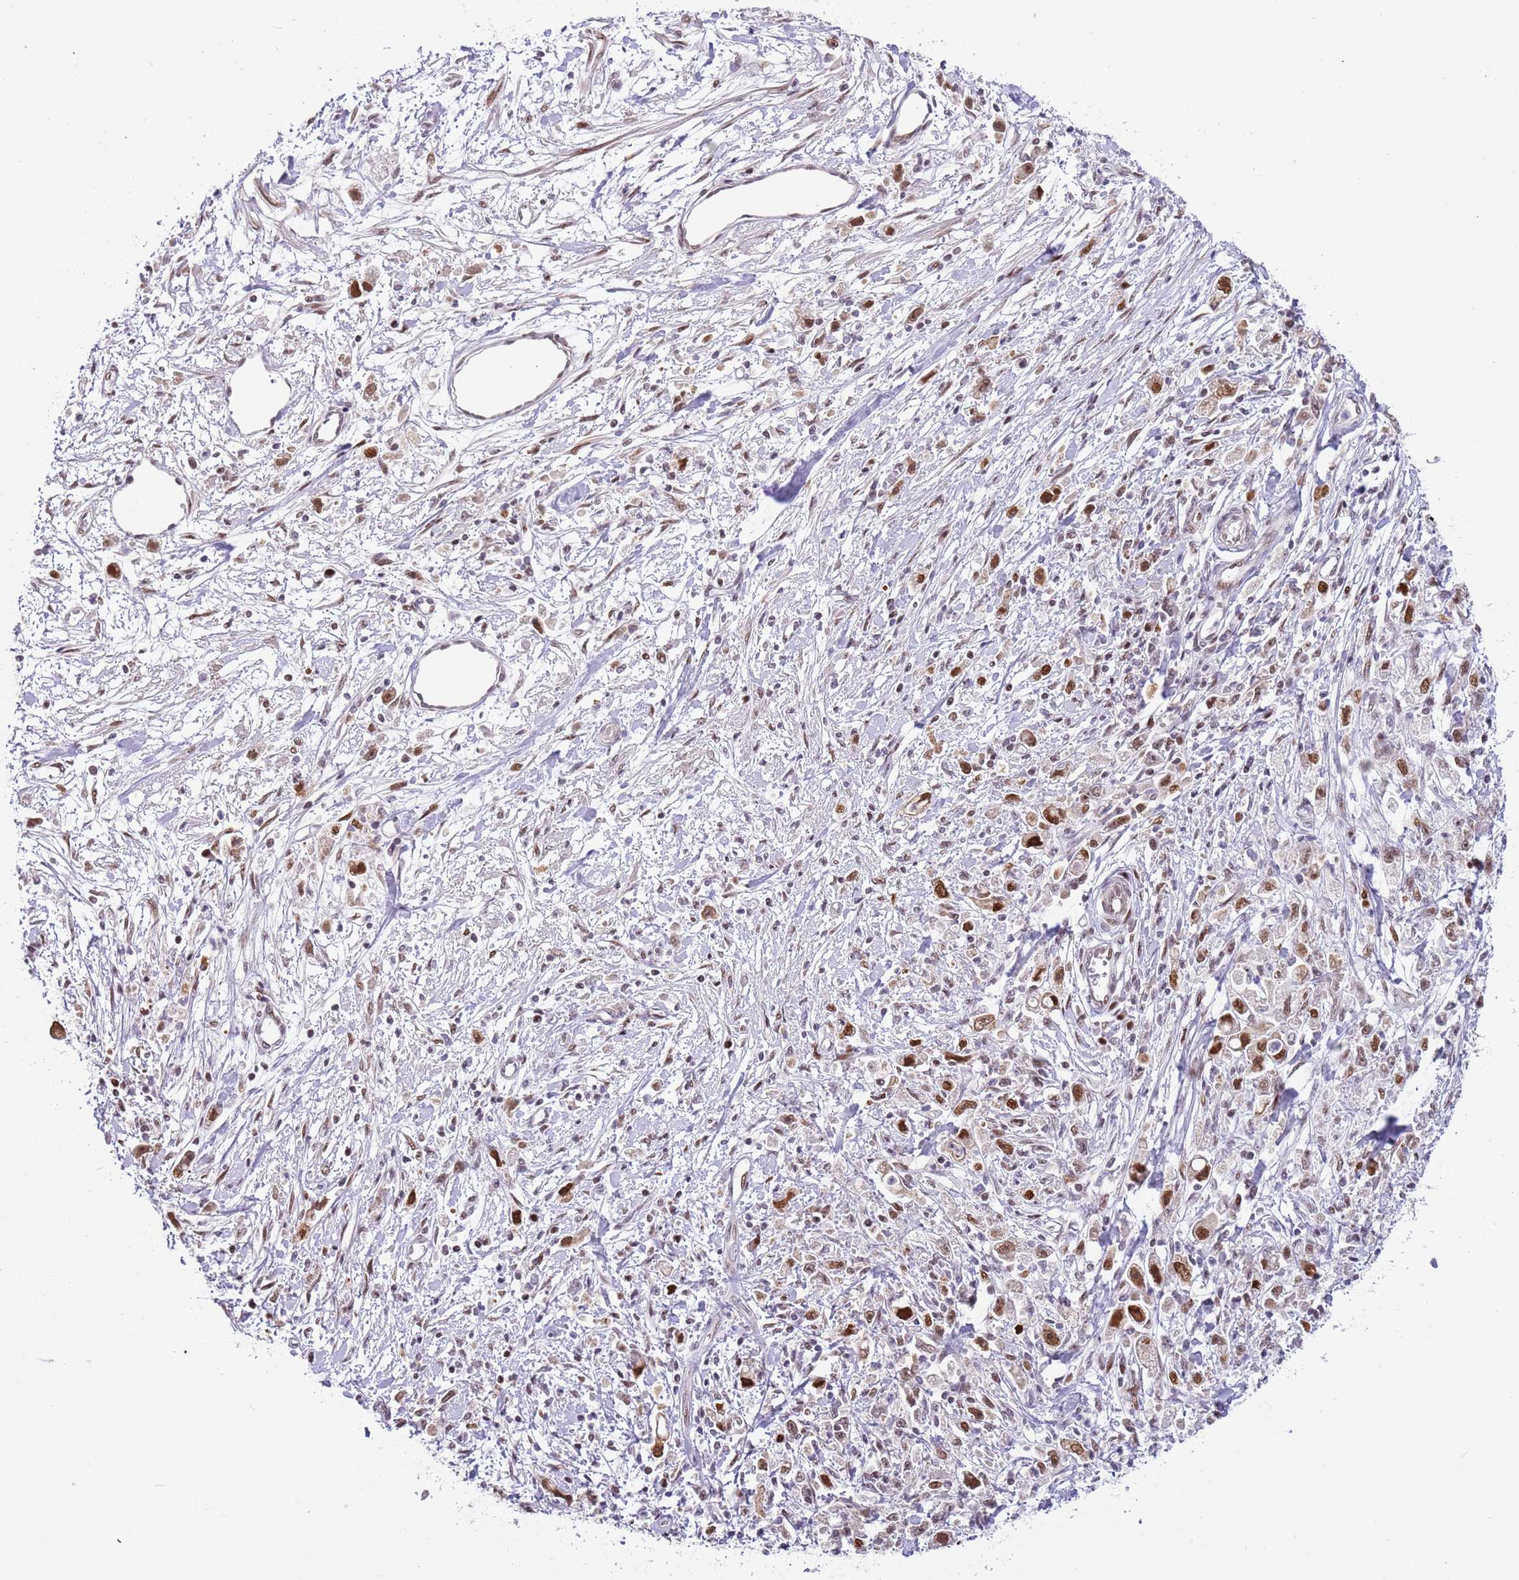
{"staining": {"intensity": "moderate", "quantity": ">75%", "location": "nuclear"}, "tissue": "stomach cancer", "cell_type": "Tumor cells", "image_type": "cancer", "snomed": [{"axis": "morphology", "description": "Adenocarcinoma, NOS"}, {"axis": "topography", "description": "Stomach"}], "caption": "About >75% of tumor cells in human stomach cancer (adenocarcinoma) reveal moderate nuclear protein staining as visualized by brown immunohistochemical staining.", "gene": "RFK", "patient": {"sex": "female", "age": 59}}